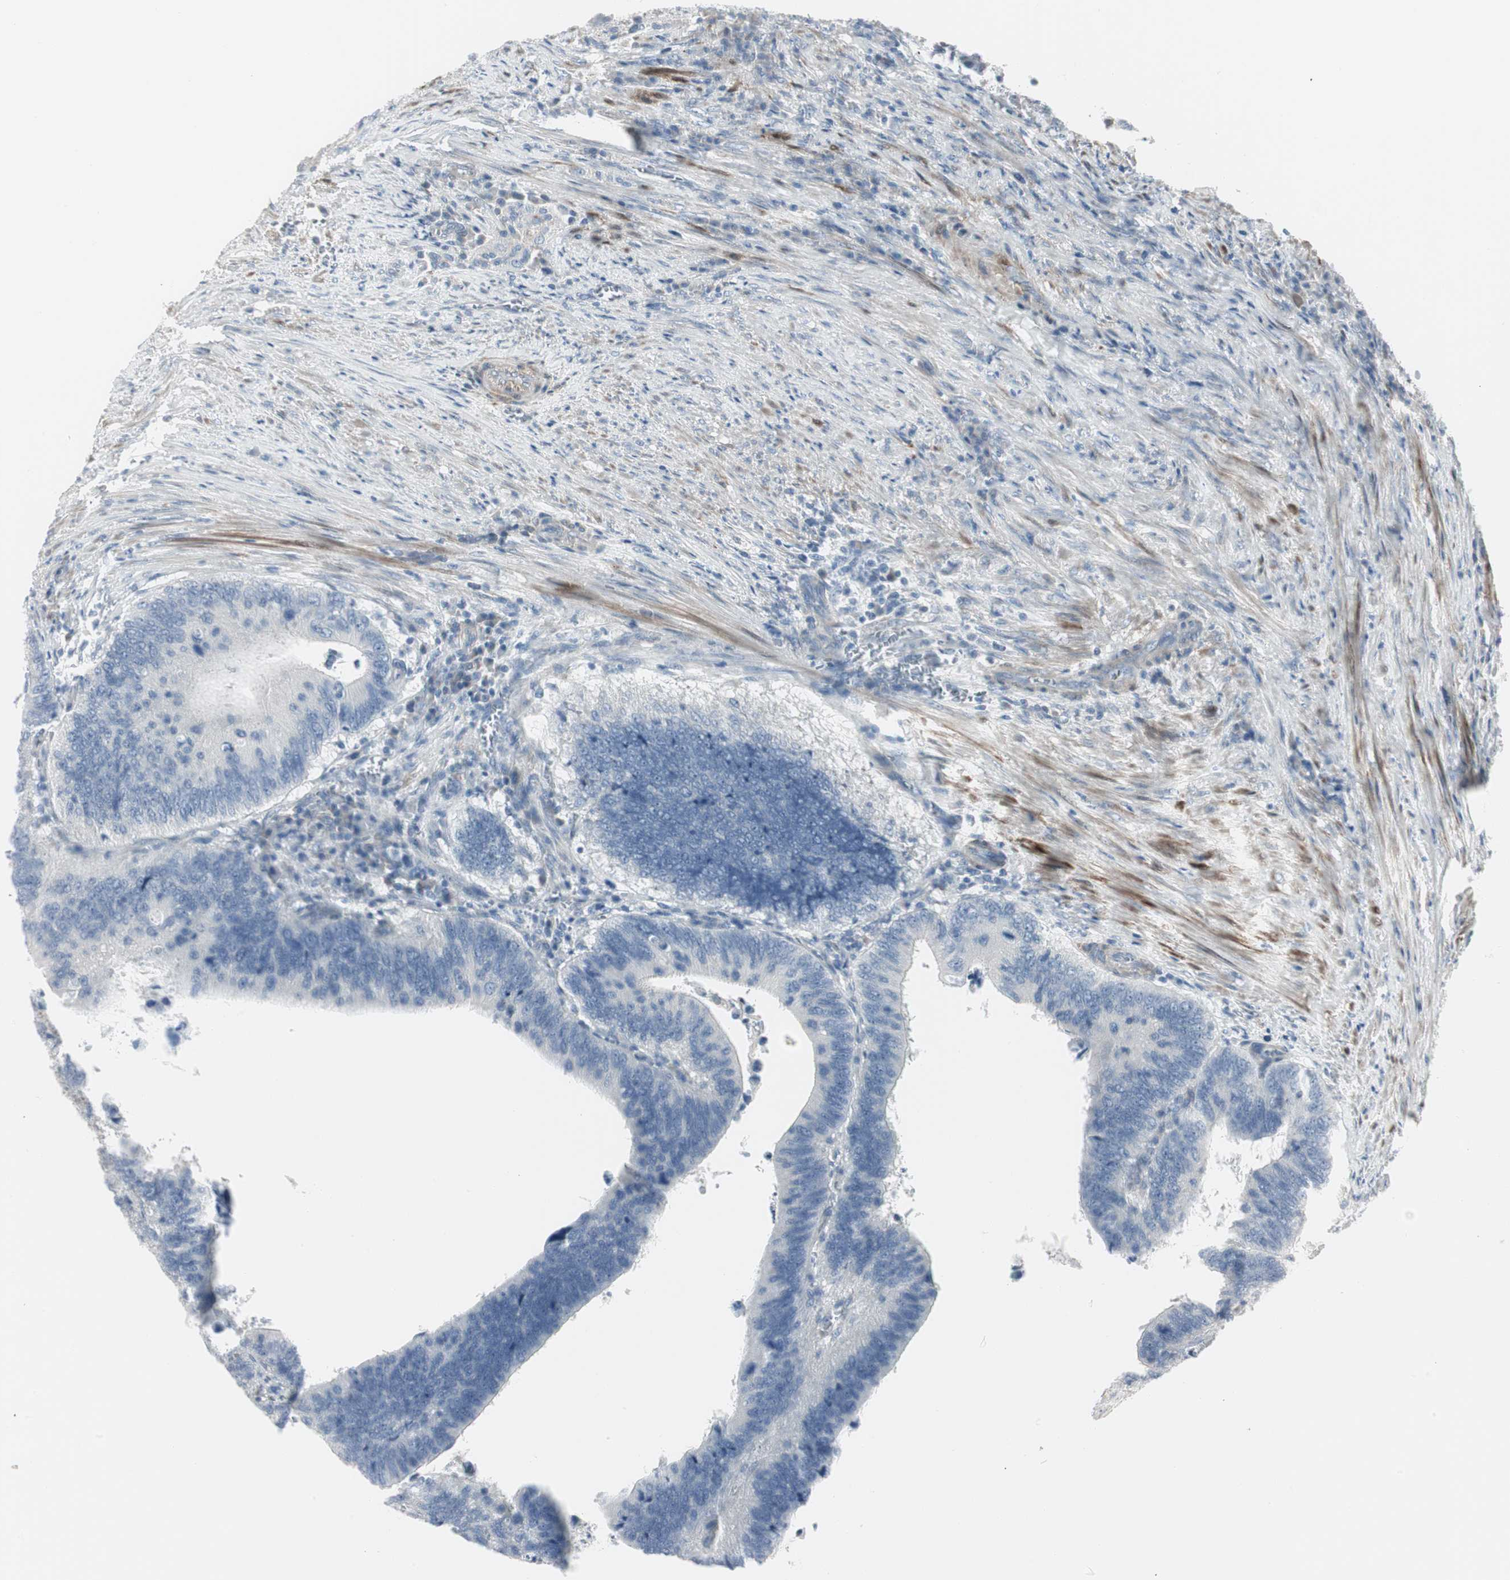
{"staining": {"intensity": "negative", "quantity": "none", "location": "none"}, "tissue": "colorectal cancer", "cell_type": "Tumor cells", "image_type": "cancer", "snomed": [{"axis": "morphology", "description": "Adenocarcinoma, NOS"}, {"axis": "topography", "description": "Colon"}], "caption": "This is an immunohistochemistry micrograph of human colorectal cancer. There is no staining in tumor cells.", "gene": "DMPK", "patient": {"sex": "male", "age": 72}}